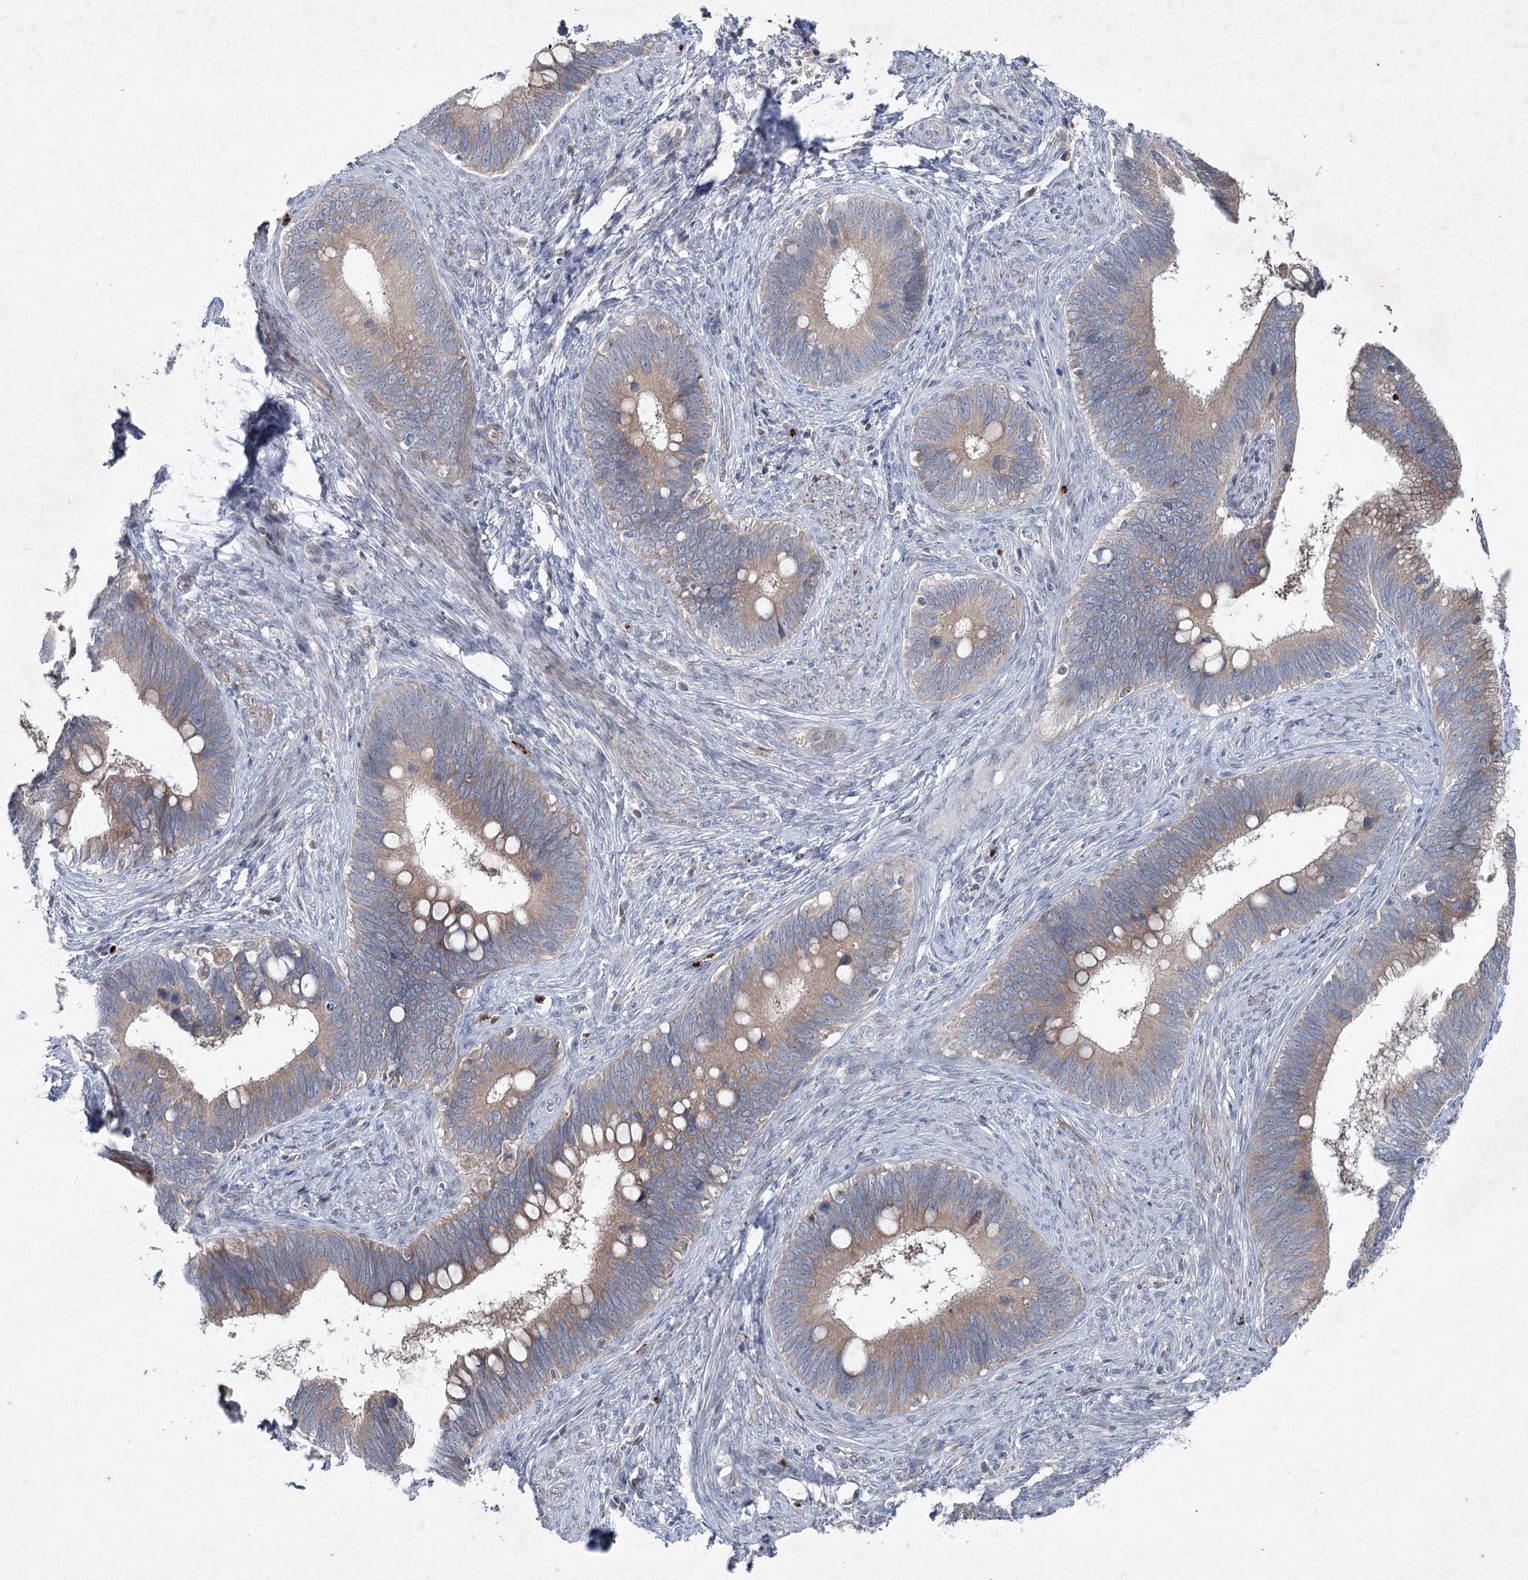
{"staining": {"intensity": "moderate", "quantity": "25%-75%", "location": "cytoplasmic/membranous"}, "tissue": "cervical cancer", "cell_type": "Tumor cells", "image_type": "cancer", "snomed": [{"axis": "morphology", "description": "Adenocarcinoma, NOS"}, {"axis": "topography", "description": "Cervix"}], "caption": "Cervical cancer (adenocarcinoma) stained with DAB immunohistochemistry reveals medium levels of moderate cytoplasmic/membranous expression in approximately 25%-75% of tumor cells.", "gene": "PLA2G12A", "patient": {"sex": "female", "age": 42}}